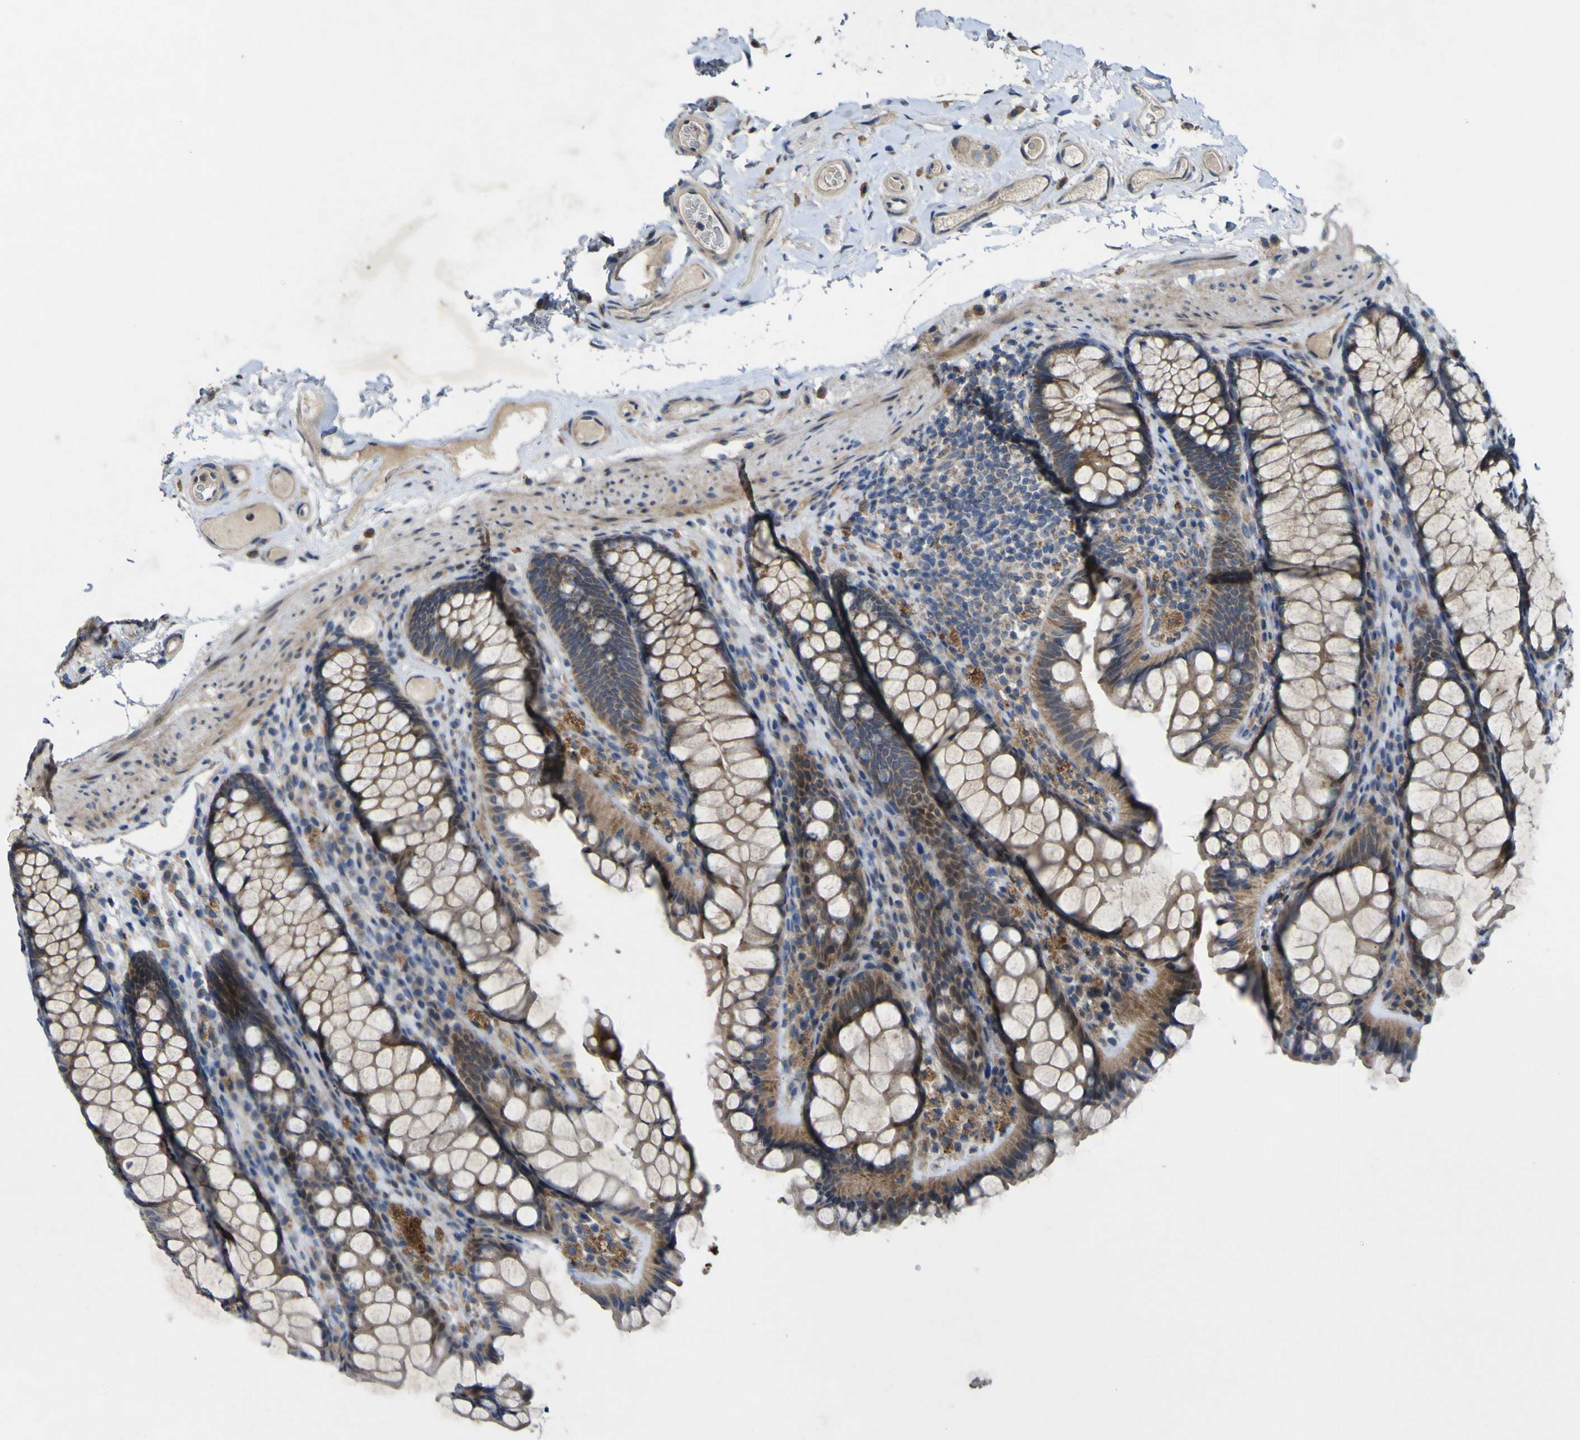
{"staining": {"intensity": "weak", "quantity": ">75%", "location": "cytoplasmic/membranous"}, "tissue": "colon", "cell_type": "Endothelial cells", "image_type": "normal", "snomed": [{"axis": "morphology", "description": "Normal tissue, NOS"}, {"axis": "topography", "description": "Colon"}], "caption": "Weak cytoplasmic/membranous protein positivity is present in approximately >75% of endothelial cells in colon.", "gene": "IRAK2", "patient": {"sex": "female", "age": 55}}